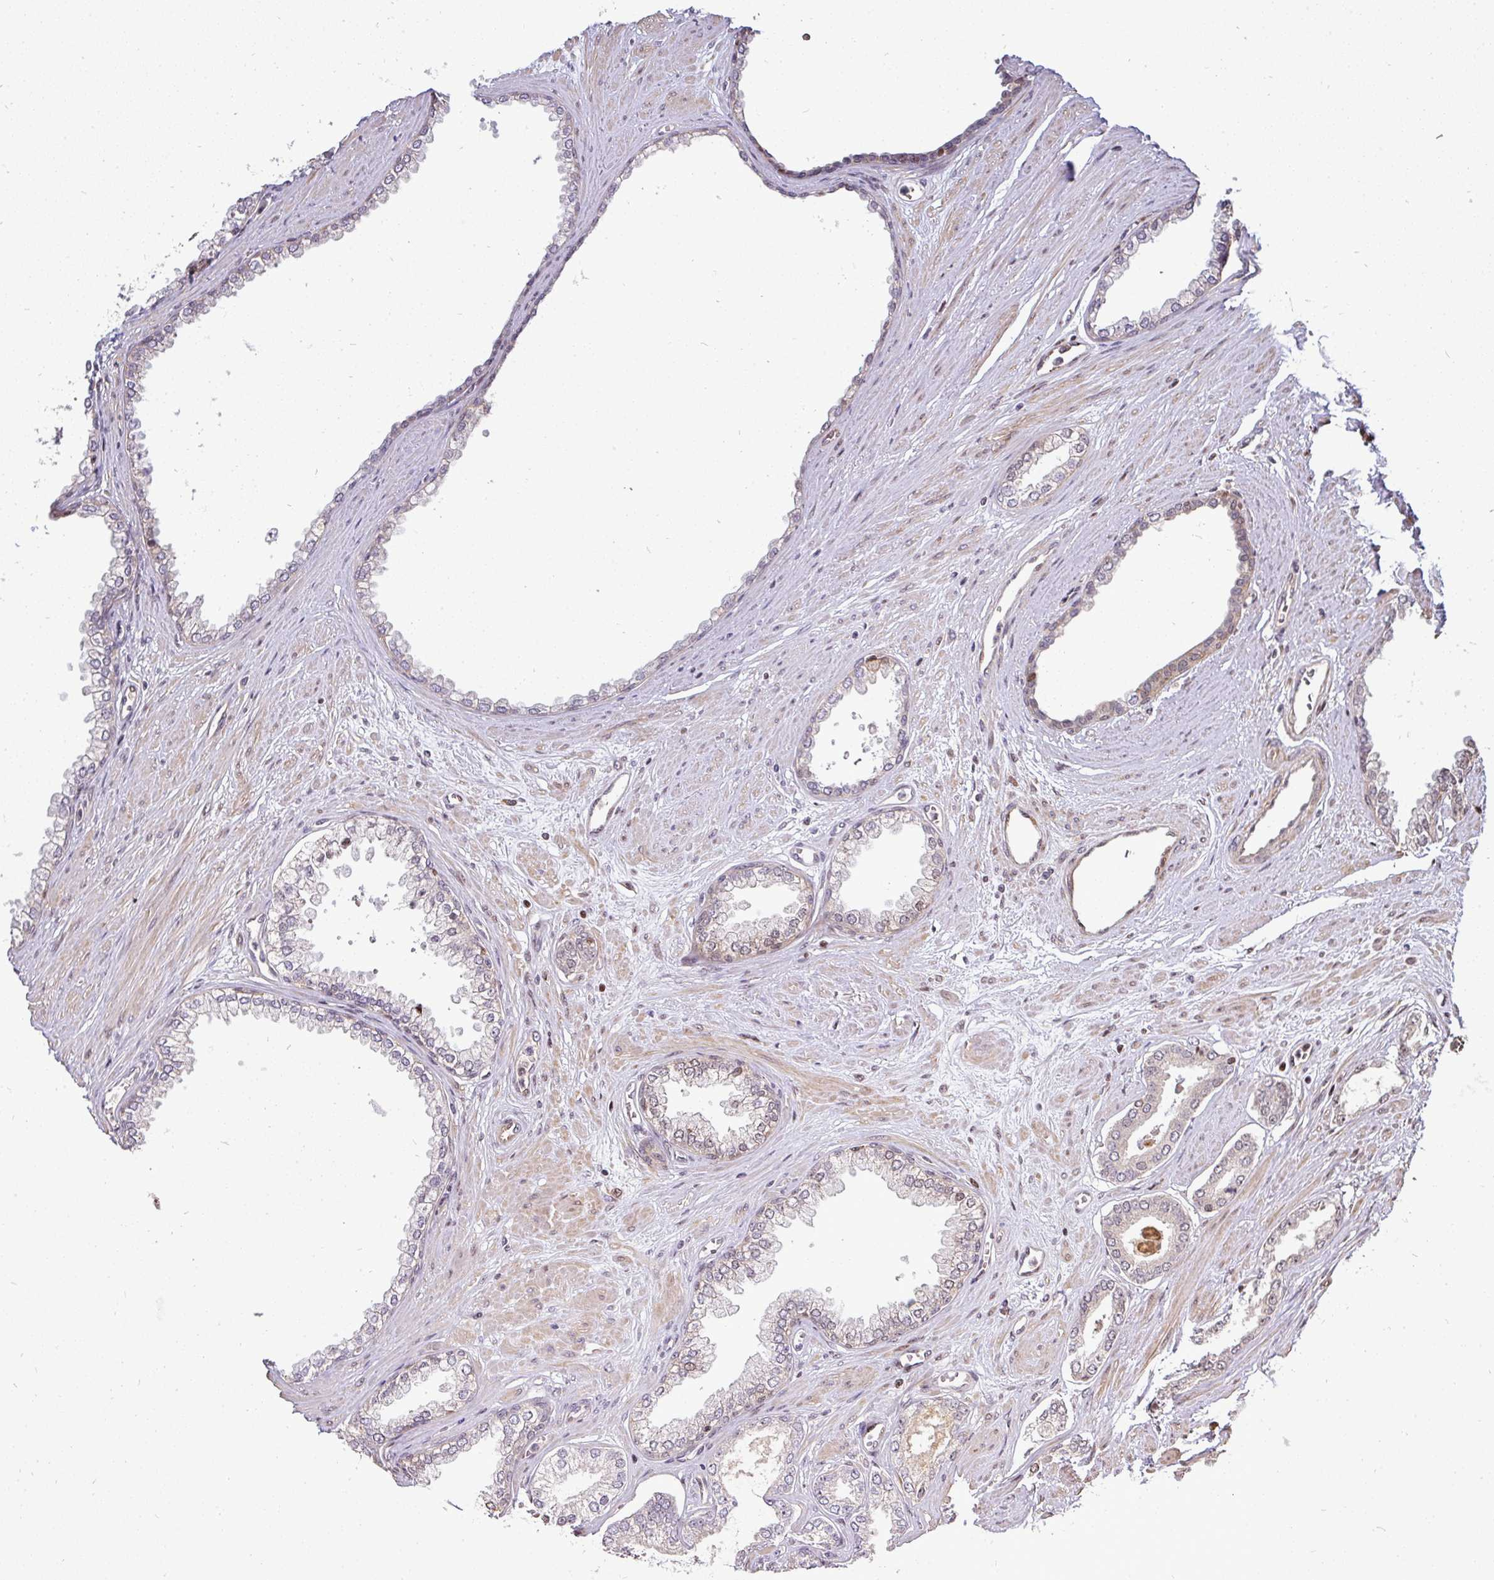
{"staining": {"intensity": "moderate", "quantity": "25%-75%", "location": "cytoplasmic/membranous"}, "tissue": "prostate cancer", "cell_type": "Tumor cells", "image_type": "cancer", "snomed": [{"axis": "morphology", "description": "Adenocarcinoma, Low grade"}, {"axis": "topography", "description": "Prostate"}], "caption": "Immunohistochemical staining of prostate cancer exhibits medium levels of moderate cytoplasmic/membranous positivity in about 25%-75% of tumor cells. (Brightfield microscopy of DAB IHC at high magnification).", "gene": "PATZ1", "patient": {"sex": "male", "age": 60}}